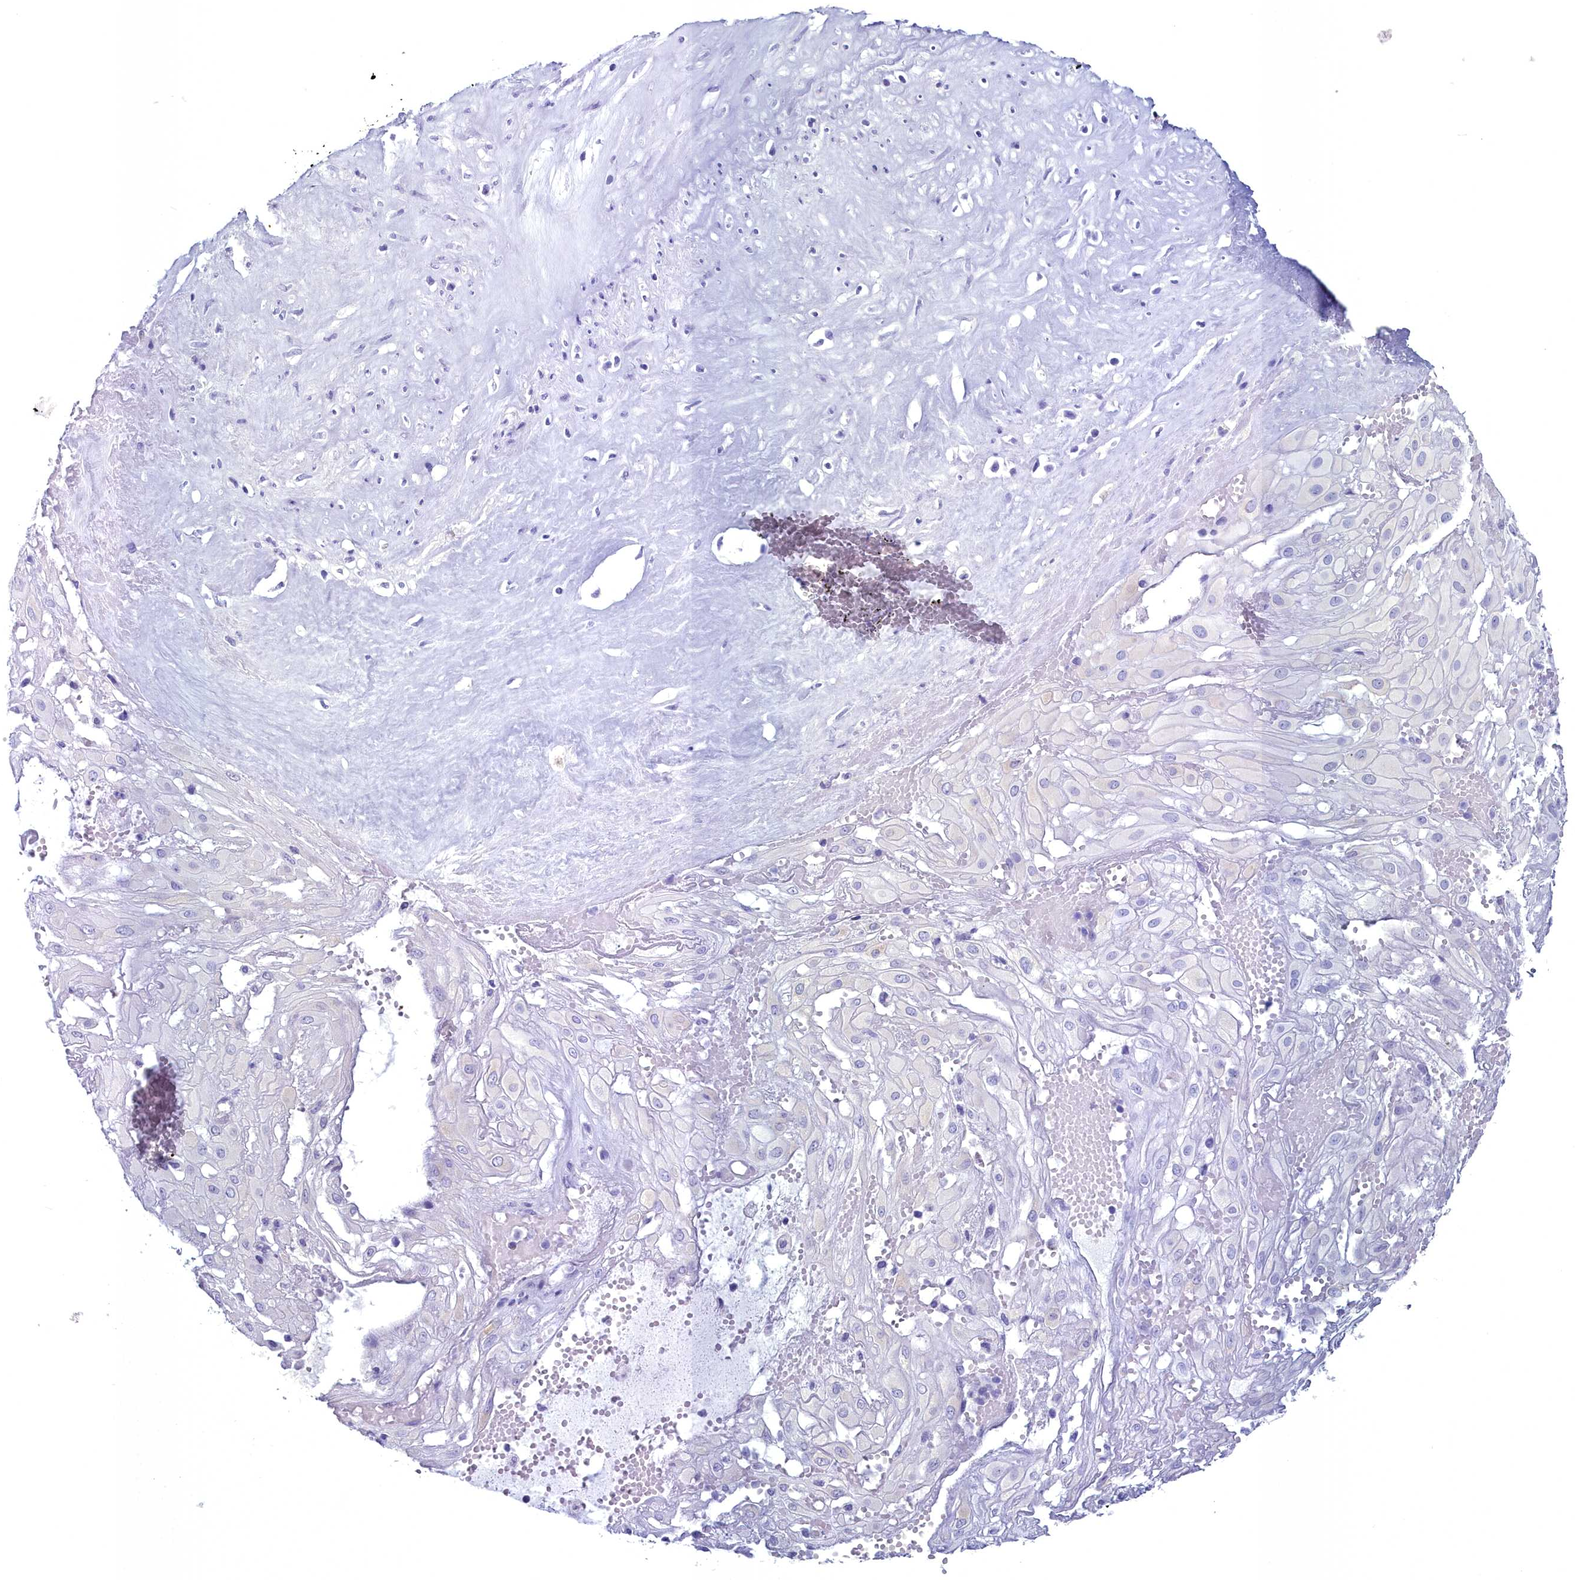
{"staining": {"intensity": "negative", "quantity": "none", "location": "none"}, "tissue": "cervical cancer", "cell_type": "Tumor cells", "image_type": "cancer", "snomed": [{"axis": "morphology", "description": "Squamous cell carcinoma, NOS"}, {"axis": "topography", "description": "Cervix"}], "caption": "Tumor cells are negative for protein expression in human cervical cancer (squamous cell carcinoma).", "gene": "MAP6", "patient": {"sex": "female", "age": 36}}